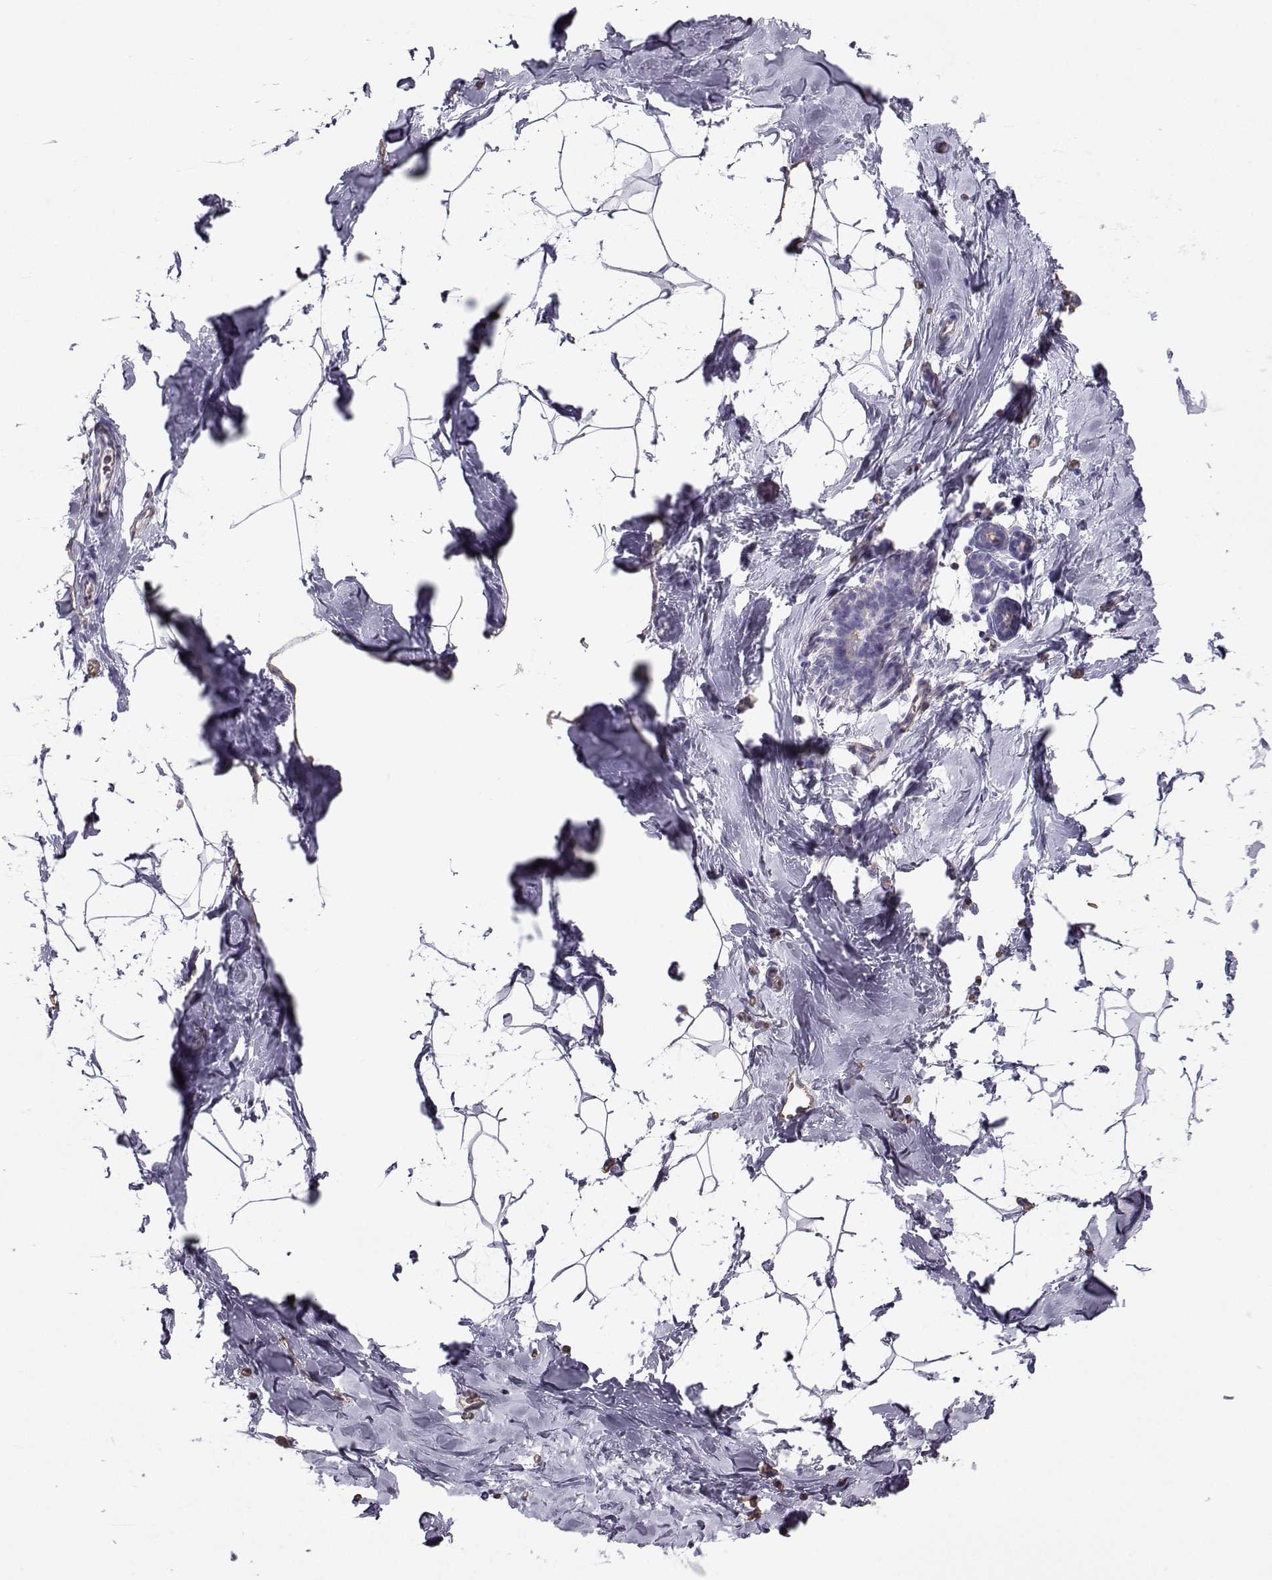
{"staining": {"intensity": "negative", "quantity": "none", "location": "none"}, "tissue": "breast", "cell_type": "Adipocytes", "image_type": "normal", "snomed": [{"axis": "morphology", "description": "Normal tissue, NOS"}, {"axis": "topography", "description": "Breast"}], "caption": "Histopathology image shows no protein expression in adipocytes of unremarkable breast.", "gene": "CLUL1", "patient": {"sex": "female", "age": 32}}